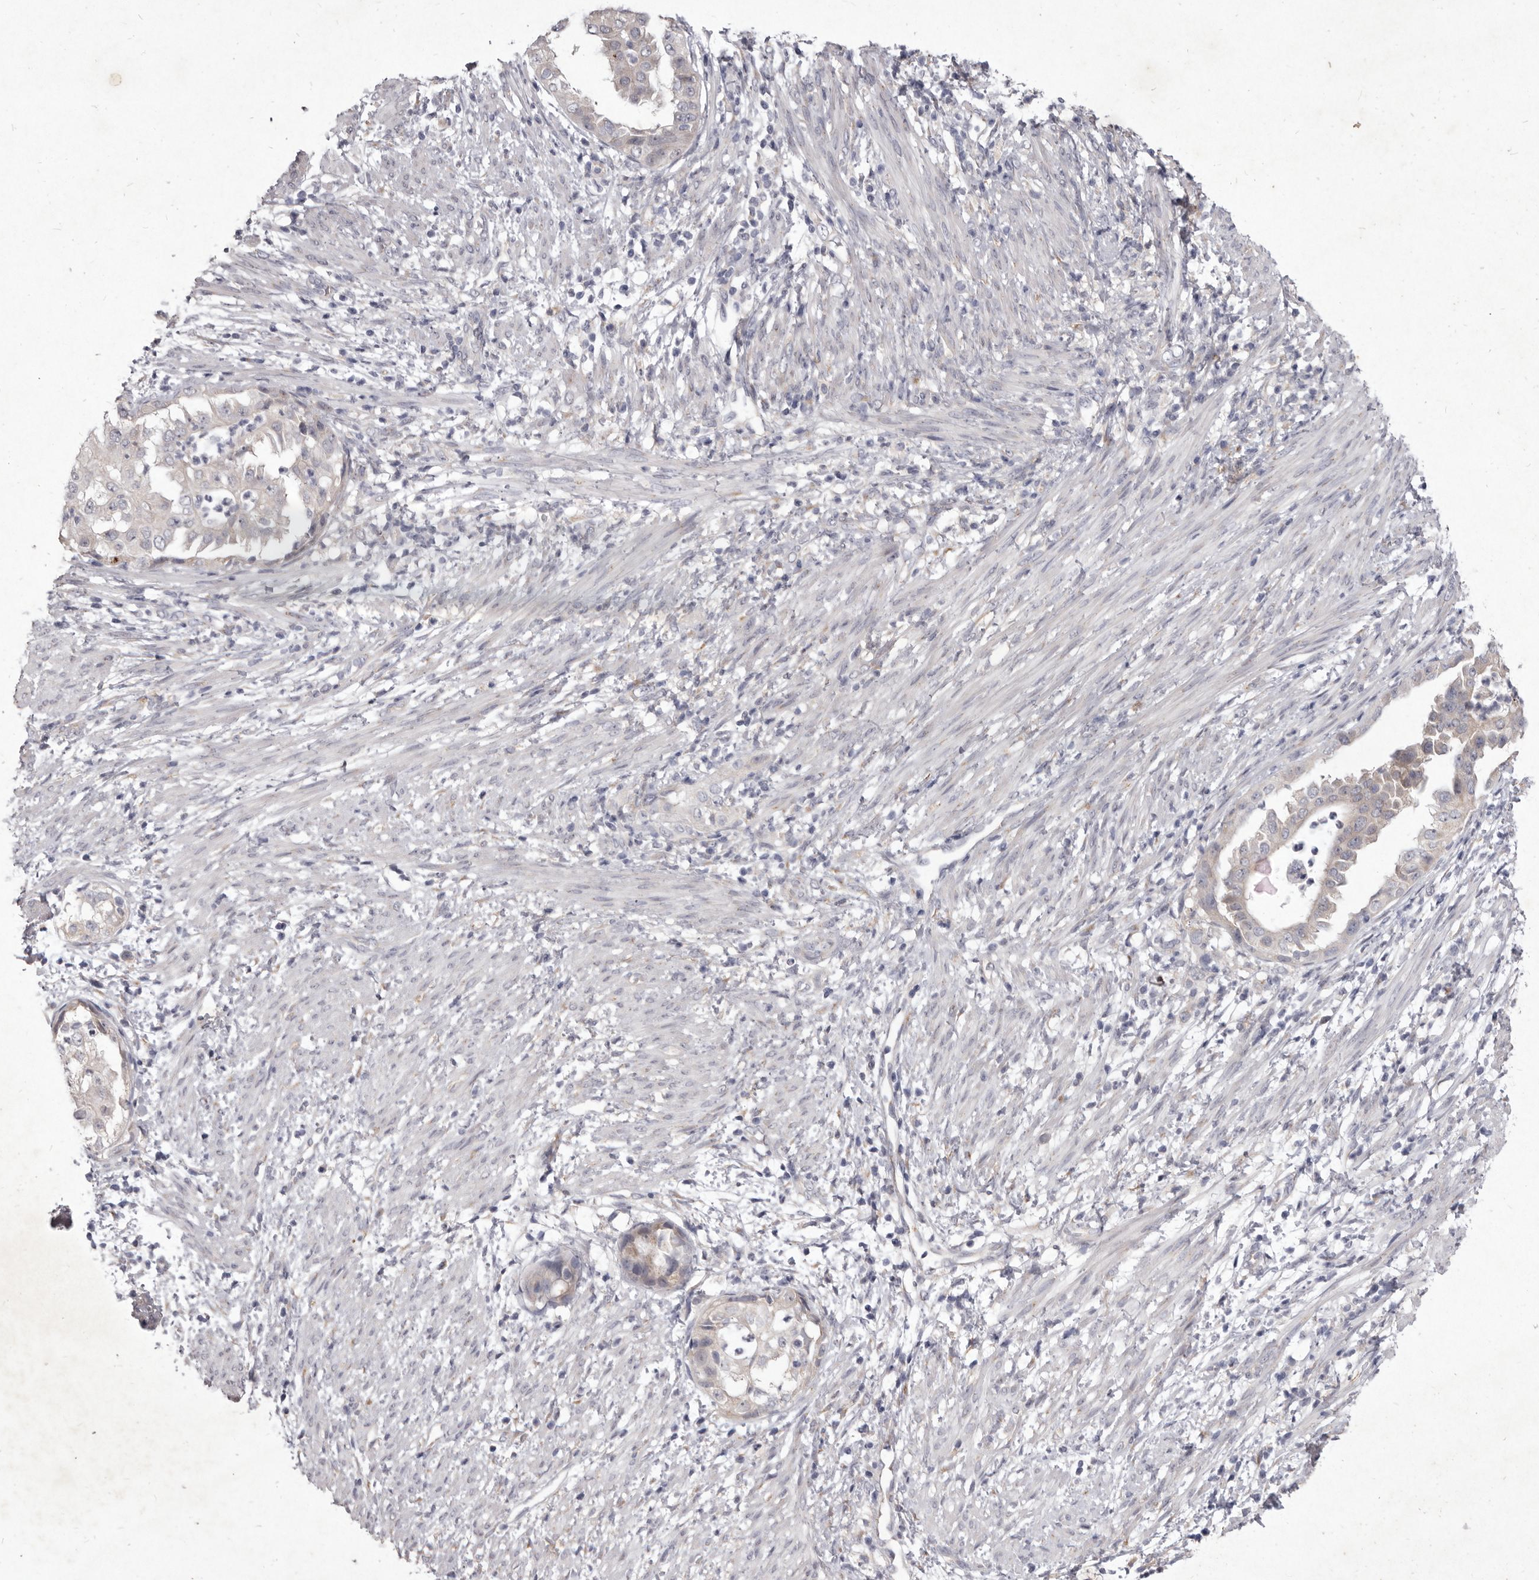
{"staining": {"intensity": "negative", "quantity": "none", "location": "none"}, "tissue": "endometrial cancer", "cell_type": "Tumor cells", "image_type": "cancer", "snomed": [{"axis": "morphology", "description": "Adenocarcinoma, NOS"}, {"axis": "topography", "description": "Endometrium"}], "caption": "Protein analysis of endometrial cancer (adenocarcinoma) shows no significant expression in tumor cells. (Stains: DAB immunohistochemistry with hematoxylin counter stain, Microscopy: brightfield microscopy at high magnification).", "gene": "P2RX6", "patient": {"sex": "female", "age": 85}}